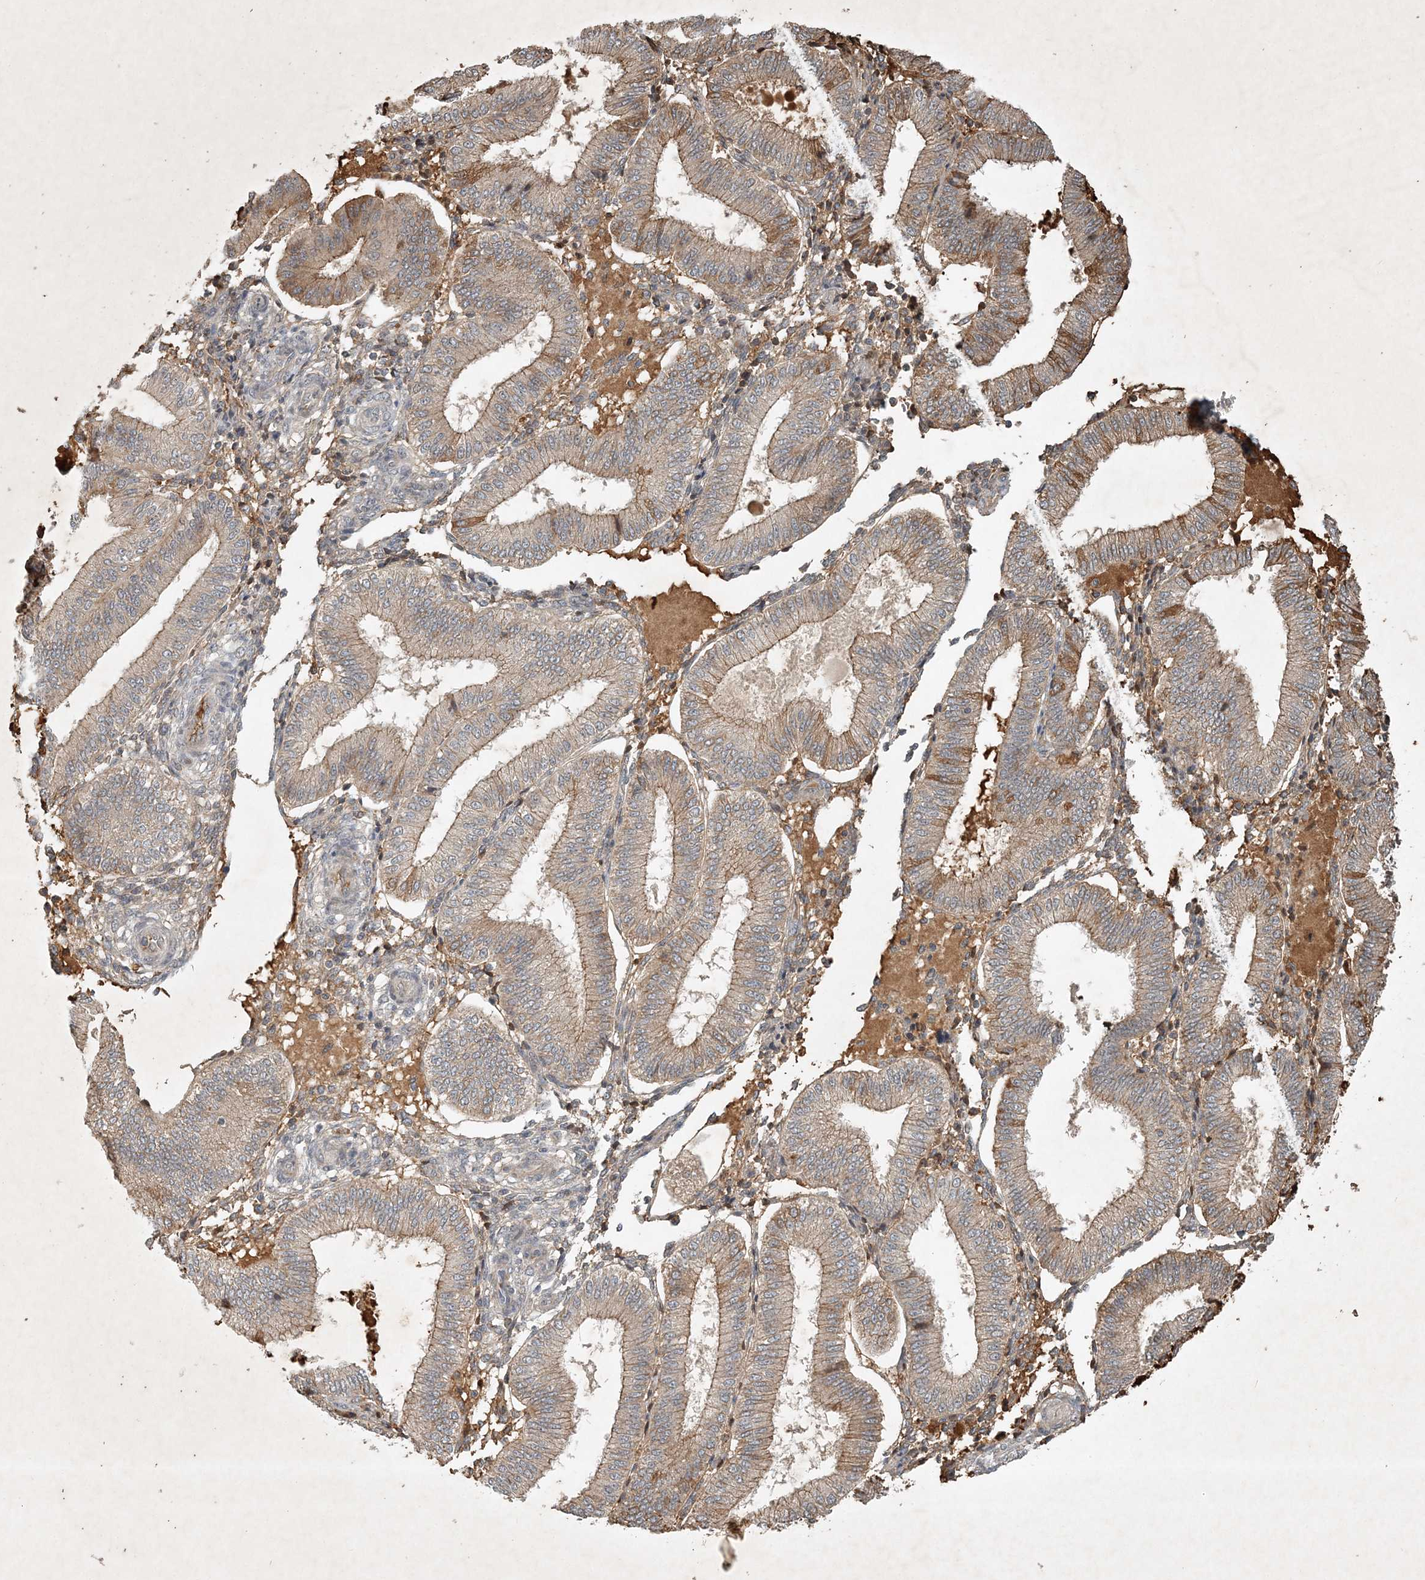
{"staining": {"intensity": "weak", "quantity": "<25%", "location": "cytoplasmic/membranous"}, "tissue": "endometrium", "cell_type": "Cells in endometrial stroma", "image_type": "normal", "snomed": [{"axis": "morphology", "description": "Normal tissue, NOS"}, {"axis": "topography", "description": "Endometrium"}], "caption": "Cells in endometrial stroma are negative for brown protein staining in unremarkable endometrium. Nuclei are stained in blue.", "gene": "TNFAIP6", "patient": {"sex": "female", "age": 39}}